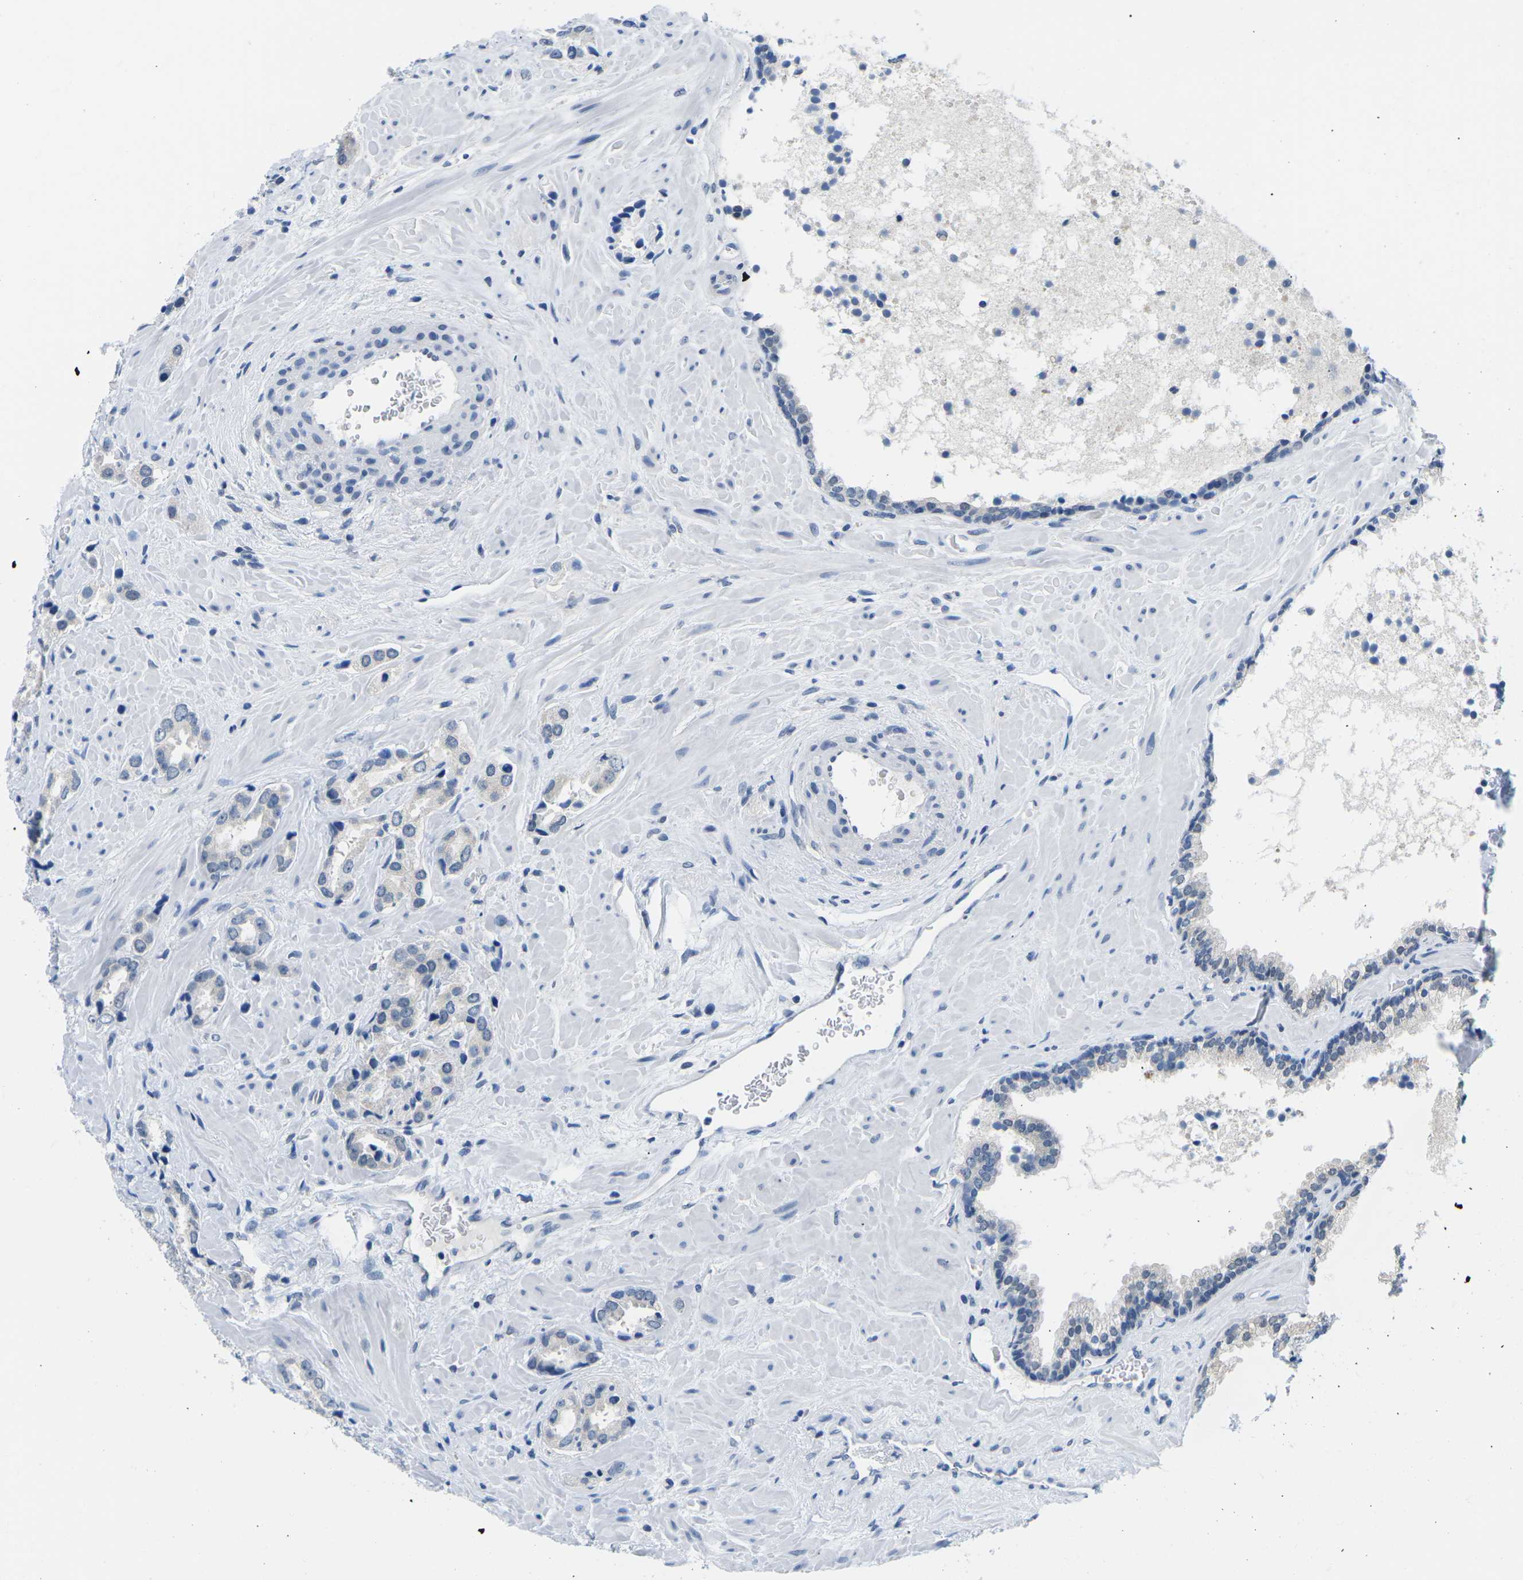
{"staining": {"intensity": "weak", "quantity": "<25%", "location": "cytoplasmic/membranous,nuclear"}, "tissue": "prostate cancer", "cell_type": "Tumor cells", "image_type": "cancer", "snomed": [{"axis": "morphology", "description": "Adenocarcinoma, High grade"}, {"axis": "topography", "description": "Prostate"}], "caption": "Immunohistochemistry (IHC) histopathology image of neoplastic tissue: human prostate cancer stained with DAB exhibits no significant protein expression in tumor cells.", "gene": "UBA7", "patient": {"sex": "male", "age": 64}}